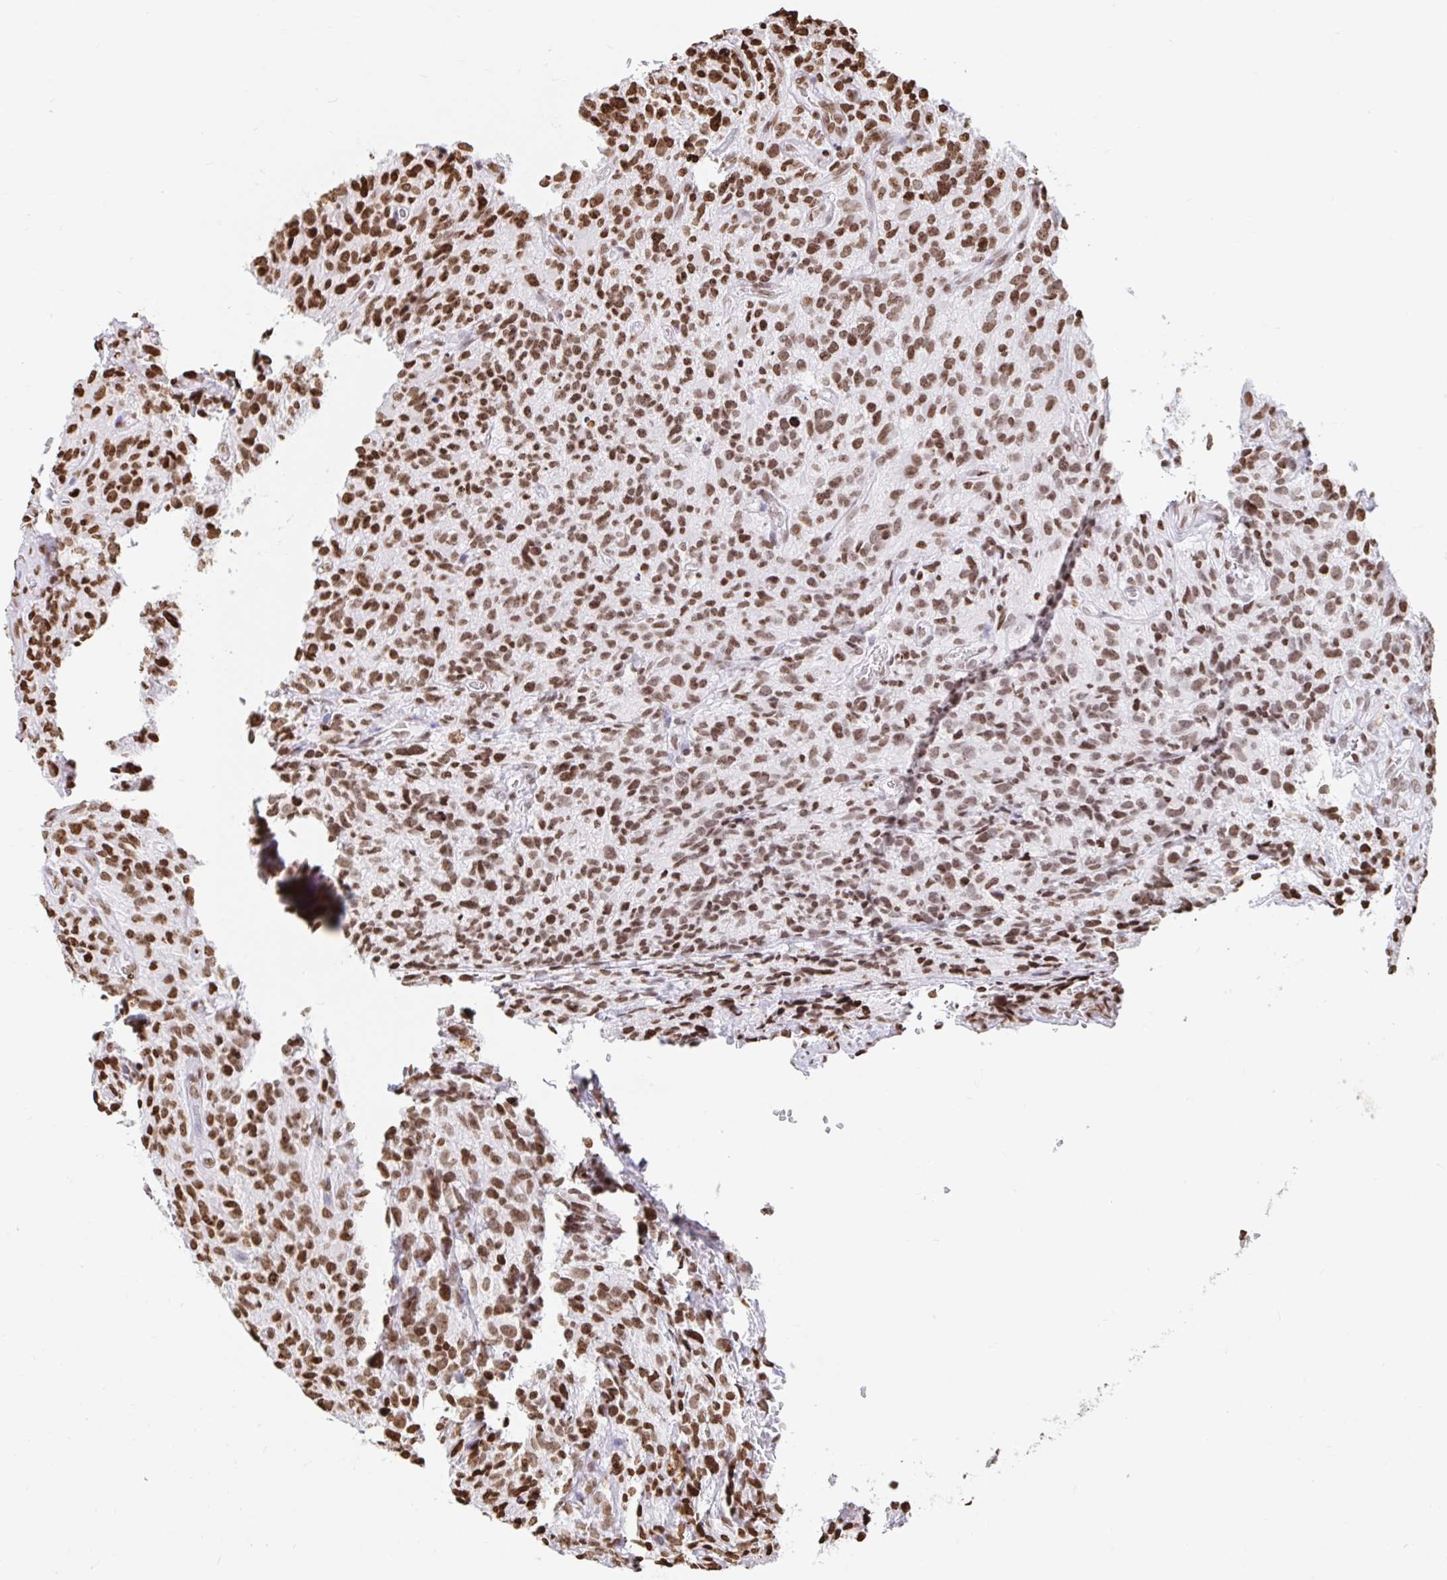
{"staining": {"intensity": "moderate", "quantity": ">75%", "location": "nuclear"}, "tissue": "glioma", "cell_type": "Tumor cells", "image_type": "cancer", "snomed": [{"axis": "morphology", "description": "Glioma, malignant, High grade"}, {"axis": "topography", "description": "Brain"}], "caption": "This micrograph shows immunohistochemistry staining of human malignant glioma (high-grade), with medium moderate nuclear positivity in approximately >75% of tumor cells.", "gene": "H2BC5", "patient": {"sex": "male", "age": 76}}